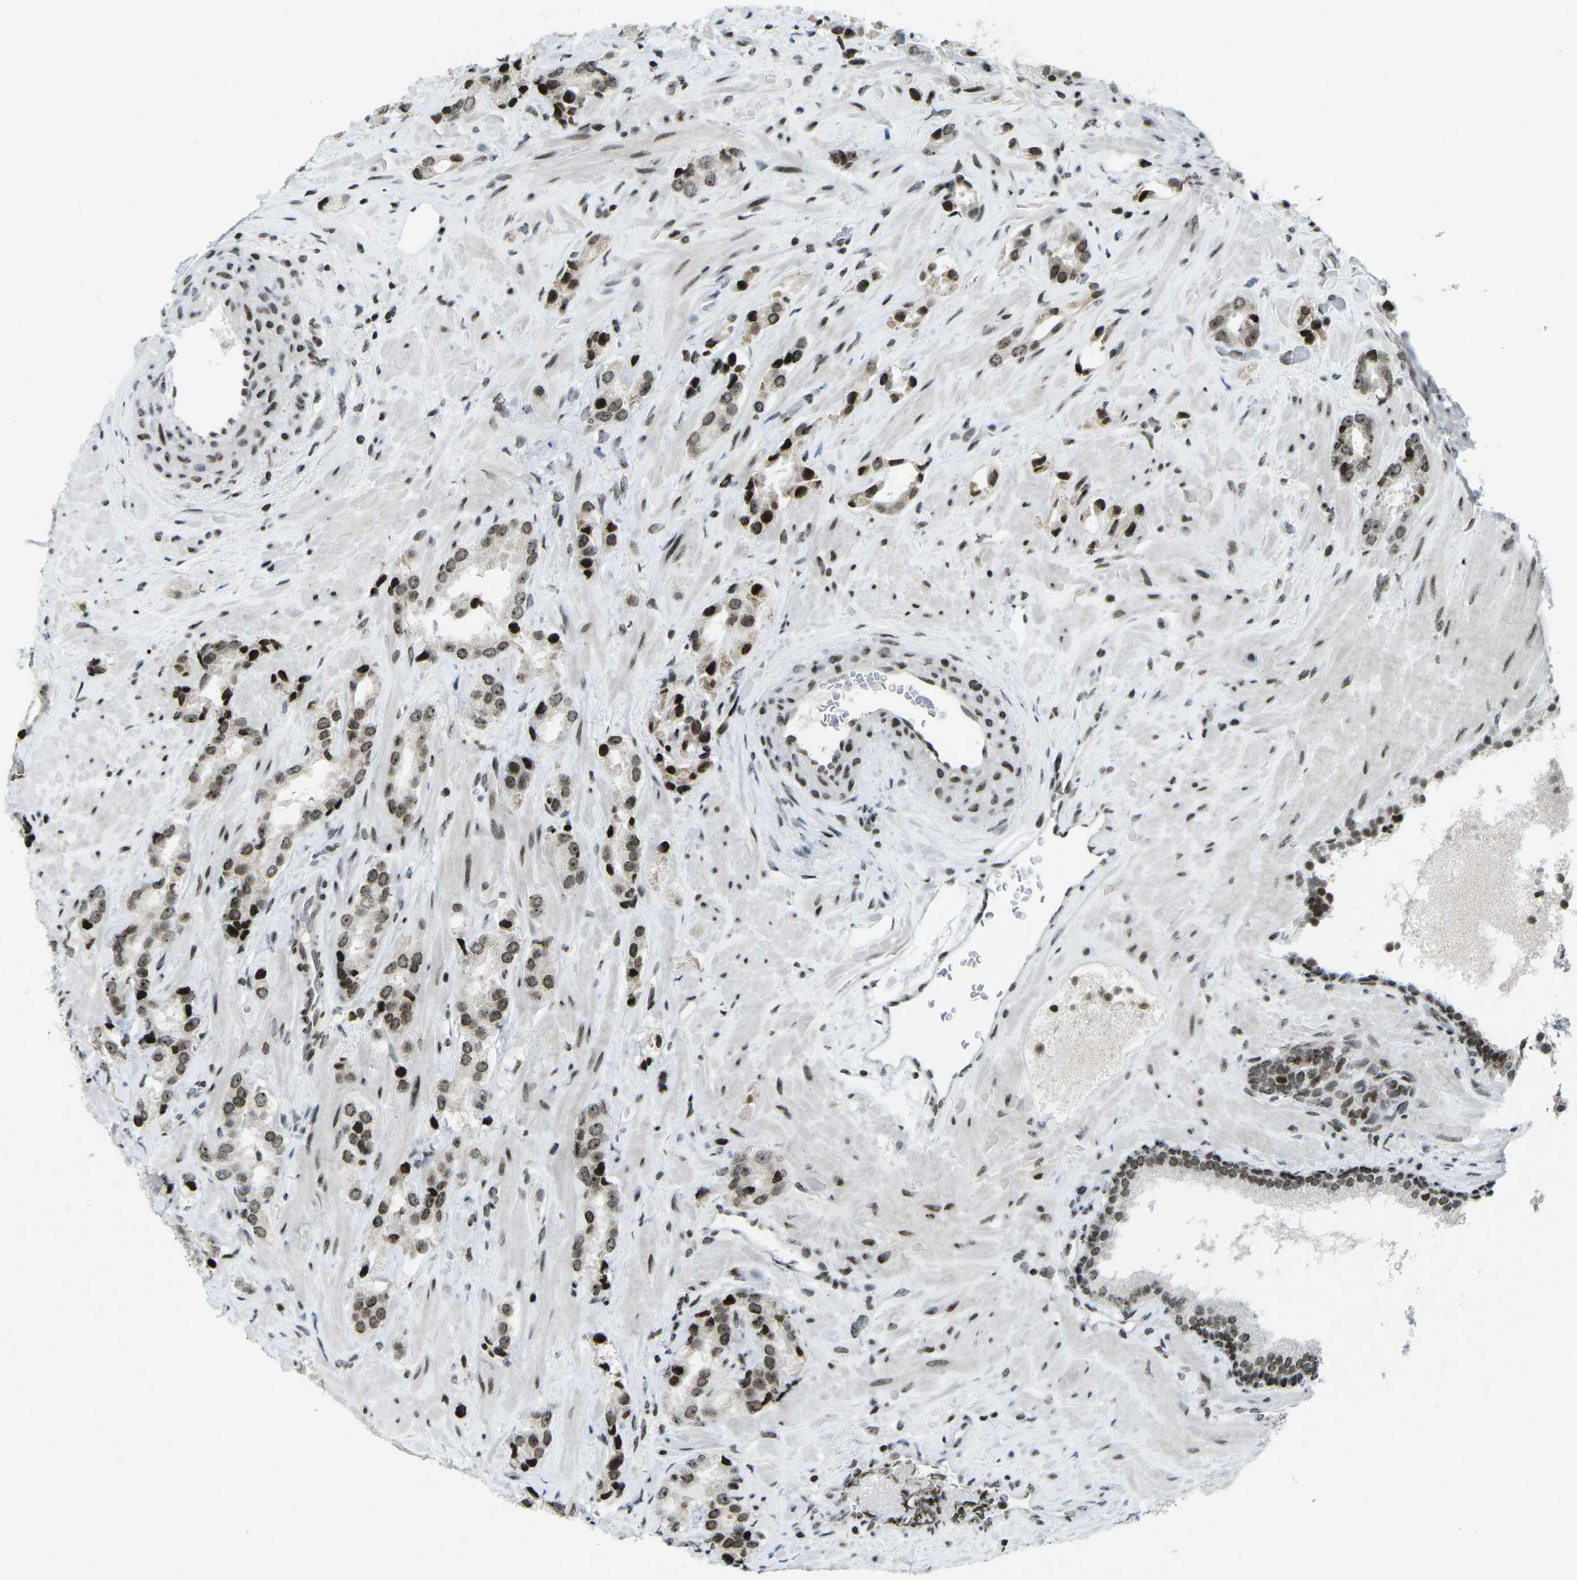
{"staining": {"intensity": "strong", "quantity": ">75%", "location": "nuclear"}, "tissue": "prostate cancer", "cell_type": "Tumor cells", "image_type": "cancer", "snomed": [{"axis": "morphology", "description": "Adenocarcinoma, High grade"}, {"axis": "topography", "description": "Prostate"}], "caption": "IHC staining of prostate cancer (adenocarcinoma (high-grade)), which demonstrates high levels of strong nuclear expression in approximately >75% of tumor cells indicating strong nuclear protein expression. The staining was performed using DAB (3,3'-diaminobenzidine) (brown) for protein detection and nuclei were counterstained in hematoxylin (blue).", "gene": "EME1", "patient": {"sex": "male", "age": 64}}